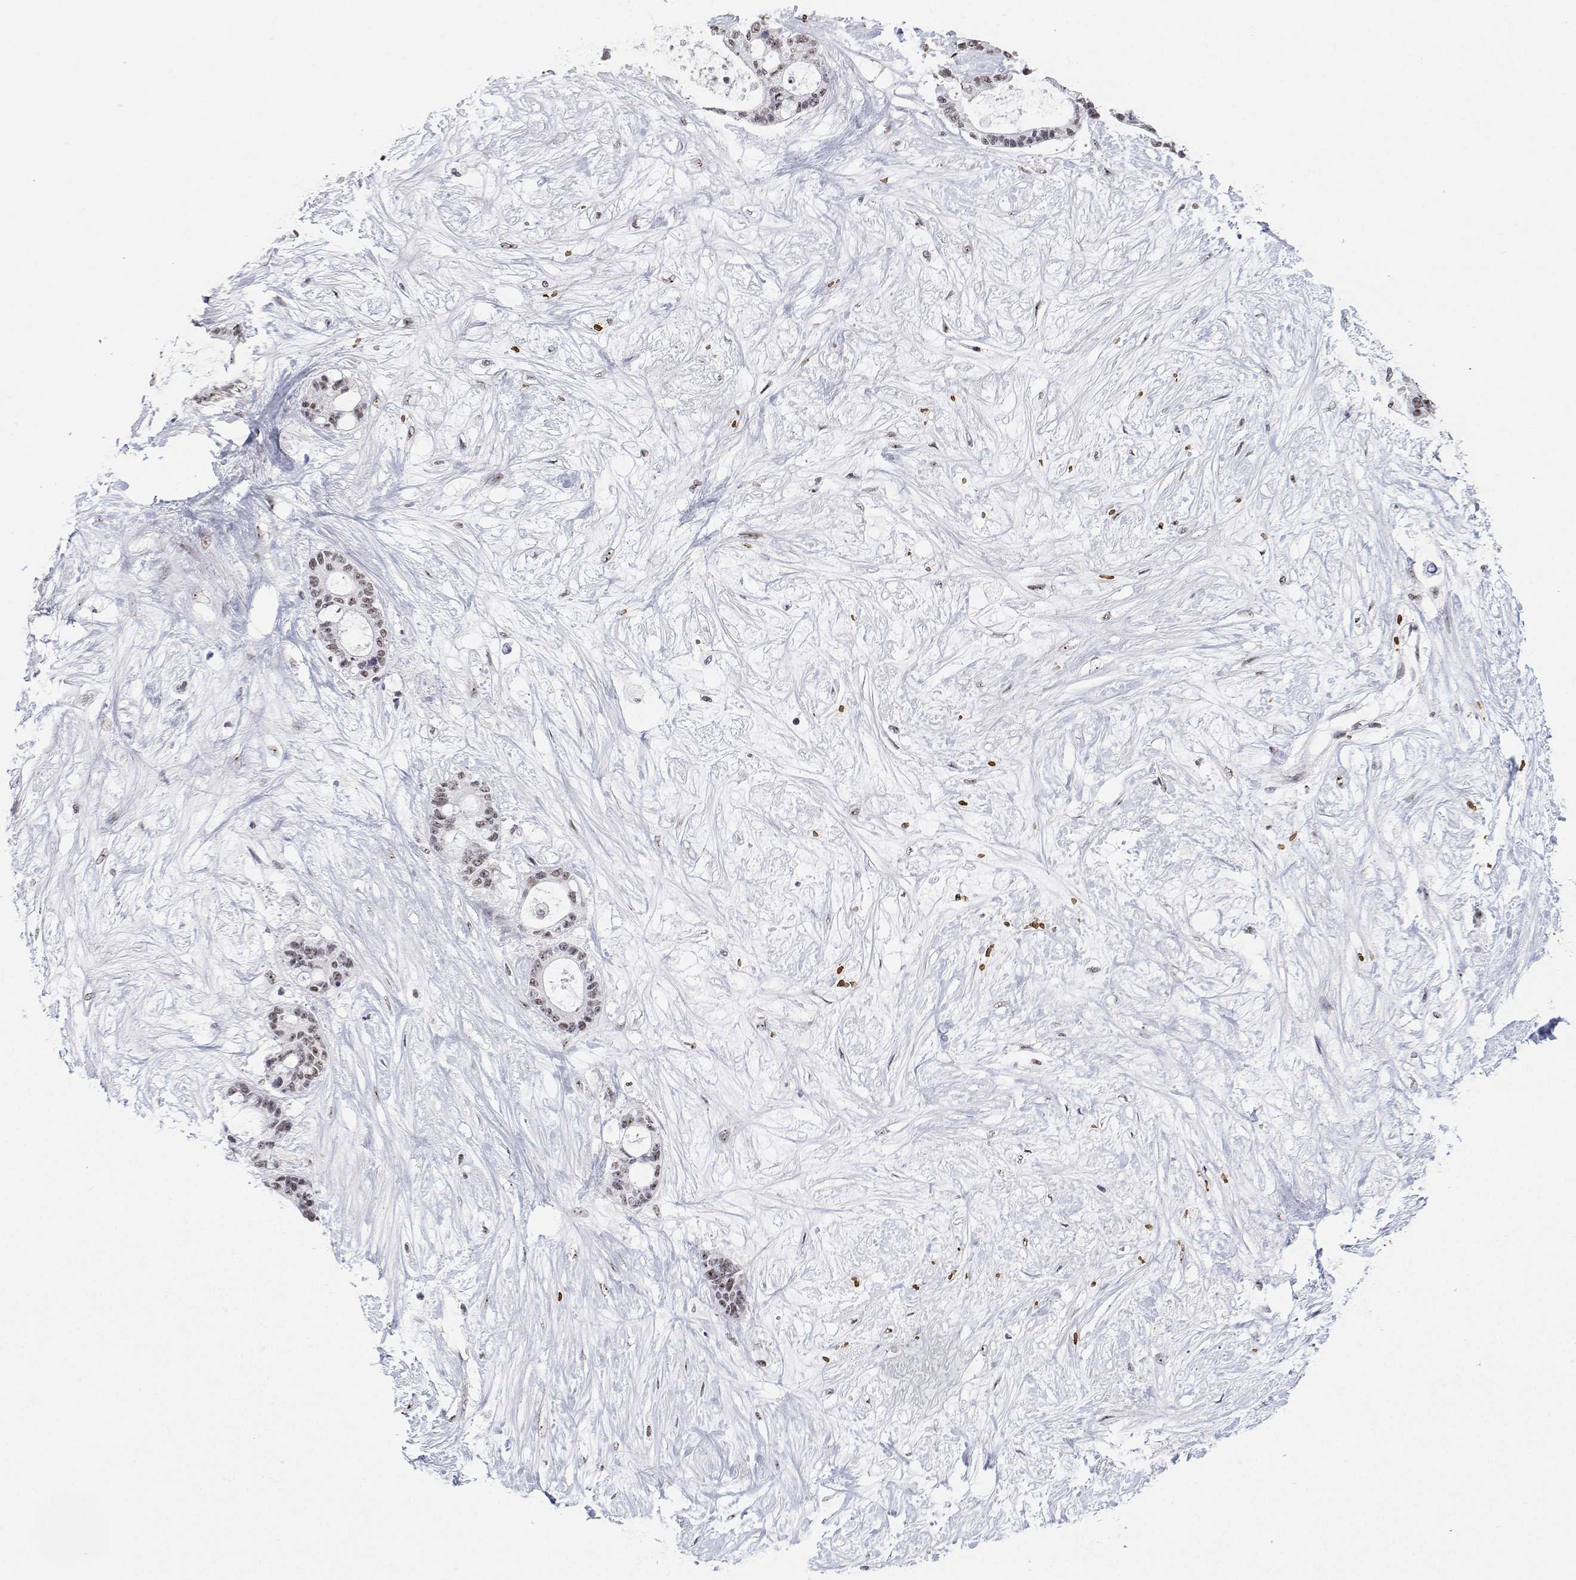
{"staining": {"intensity": "moderate", "quantity": "25%-75%", "location": "nuclear"}, "tissue": "liver cancer", "cell_type": "Tumor cells", "image_type": "cancer", "snomed": [{"axis": "morphology", "description": "Normal tissue, NOS"}, {"axis": "morphology", "description": "Cholangiocarcinoma"}, {"axis": "topography", "description": "Liver"}, {"axis": "topography", "description": "Peripheral nerve tissue"}], "caption": "Immunohistochemistry image of liver cholangiocarcinoma stained for a protein (brown), which exhibits medium levels of moderate nuclear staining in approximately 25%-75% of tumor cells.", "gene": "ADAR", "patient": {"sex": "female", "age": 73}}